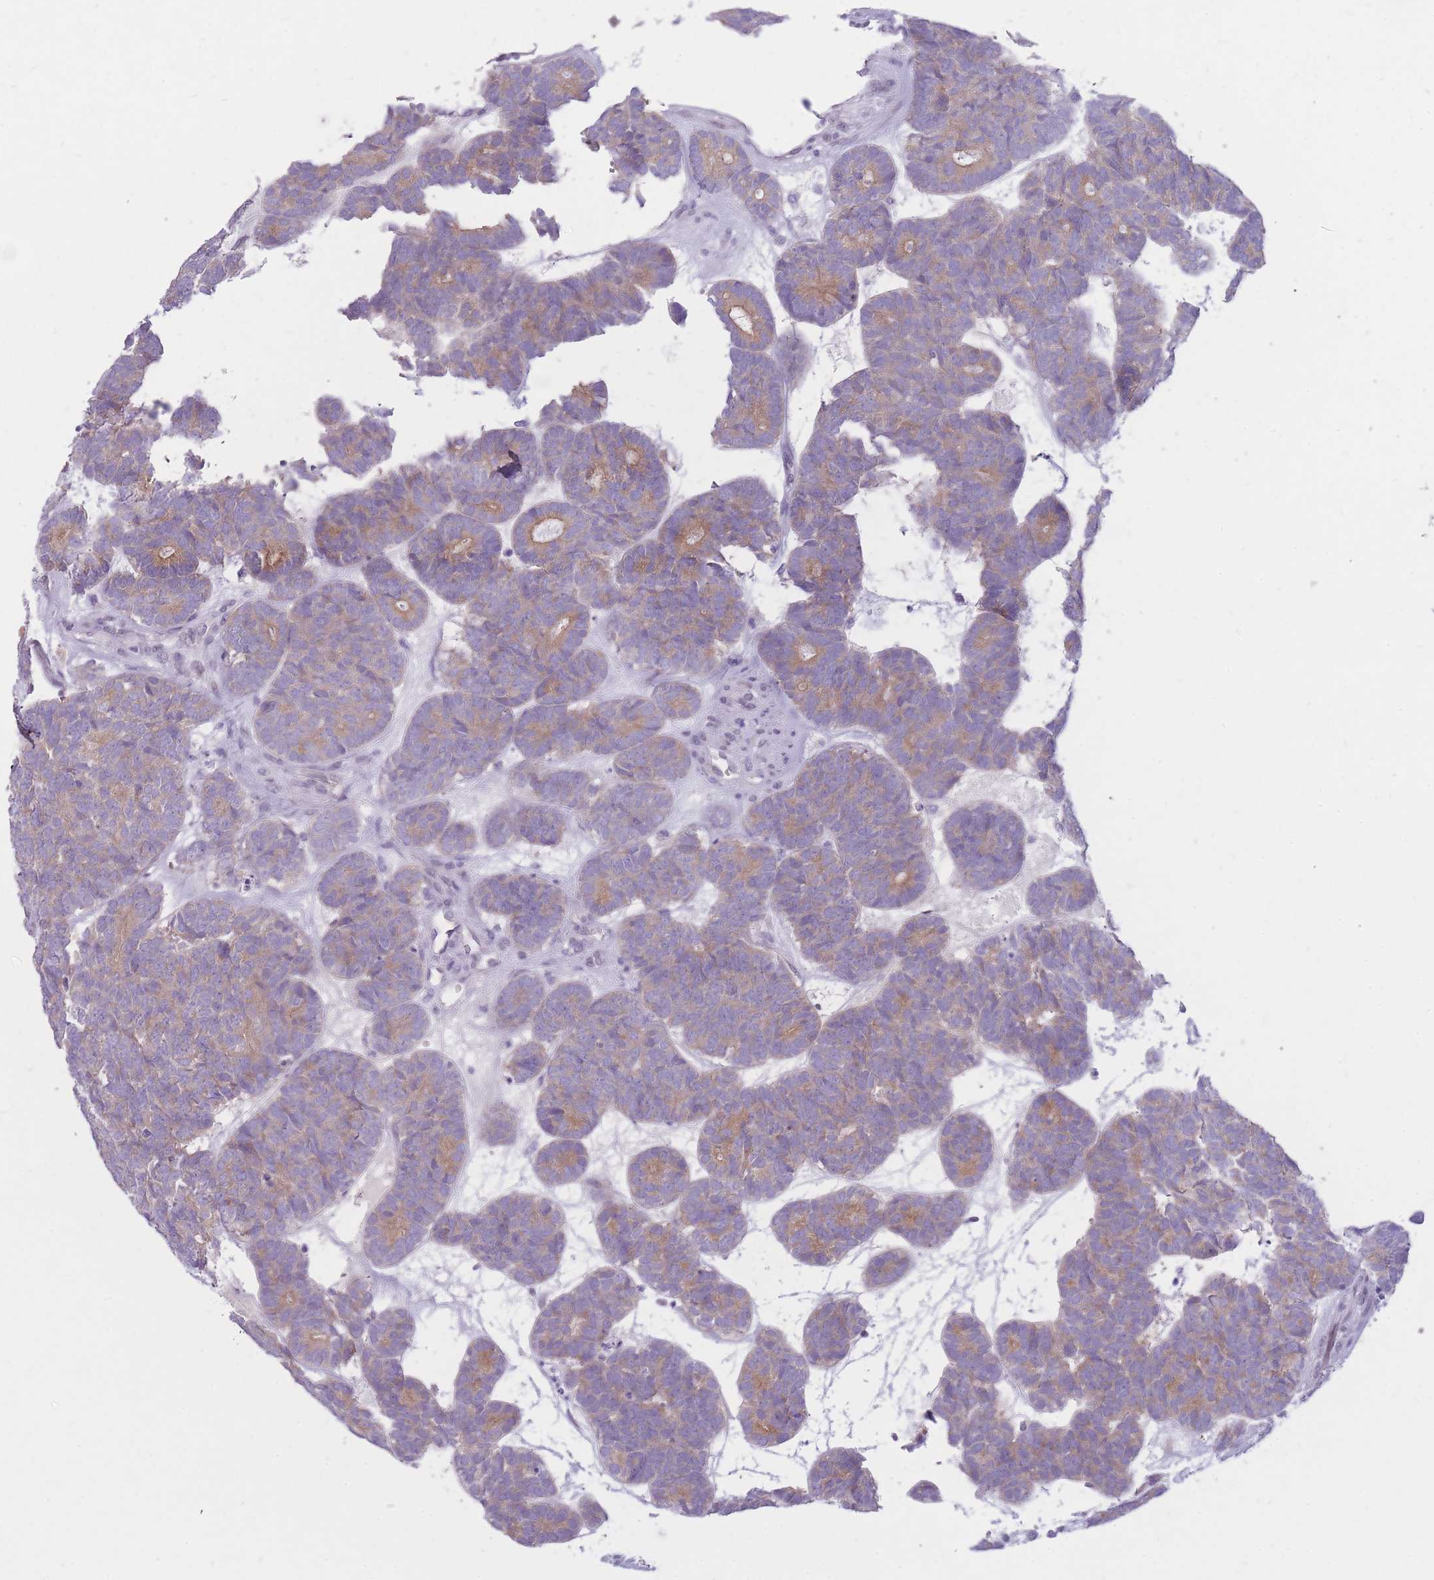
{"staining": {"intensity": "moderate", "quantity": "25%-75%", "location": "cytoplasmic/membranous"}, "tissue": "head and neck cancer", "cell_type": "Tumor cells", "image_type": "cancer", "snomed": [{"axis": "morphology", "description": "Adenocarcinoma, NOS"}, {"axis": "topography", "description": "Head-Neck"}], "caption": "About 25%-75% of tumor cells in human head and neck cancer demonstrate moderate cytoplasmic/membranous protein staining as visualized by brown immunohistochemical staining.", "gene": "HOOK2", "patient": {"sex": "female", "age": 81}}